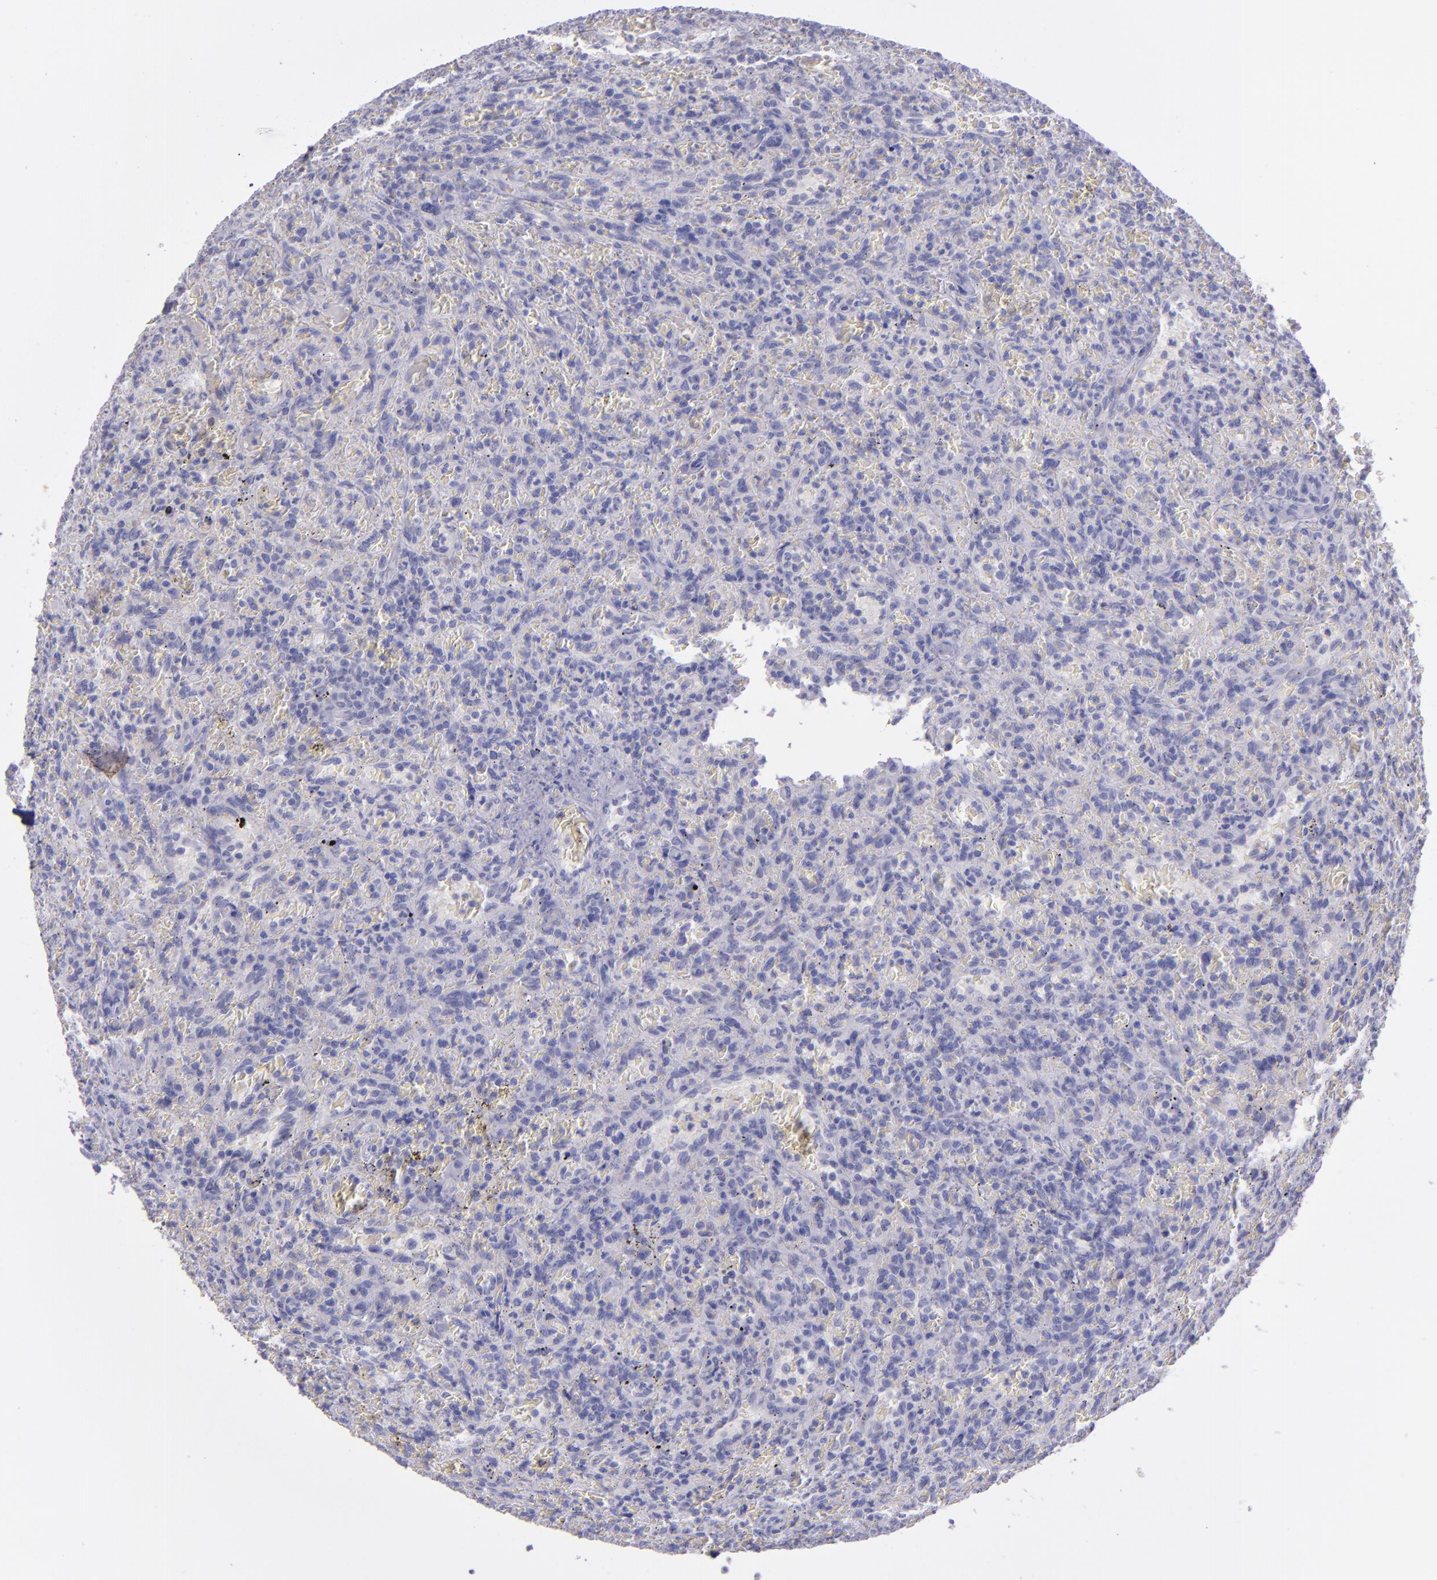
{"staining": {"intensity": "negative", "quantity": "none", "location": "none"}, "tissue": "lymphoma", "cell_type": "Tumor cells", "image_type": "cancer", "snomed": [{"axis": "morphology", "description": "Malignant lymphoma, non-Hodgkin's type, Low grade"}, {"axis": "topography", "description": "Spleen"}], "caption": "Immunohistochemistry photomicrograph of human malignant lymphoma, non-Hodgkin's type (low-grade) stained for a protein (brown), which demonstrates no staining in tumor cells.", "gene": "TNNT3", "patient": {"sex": "female", "age": 64}}